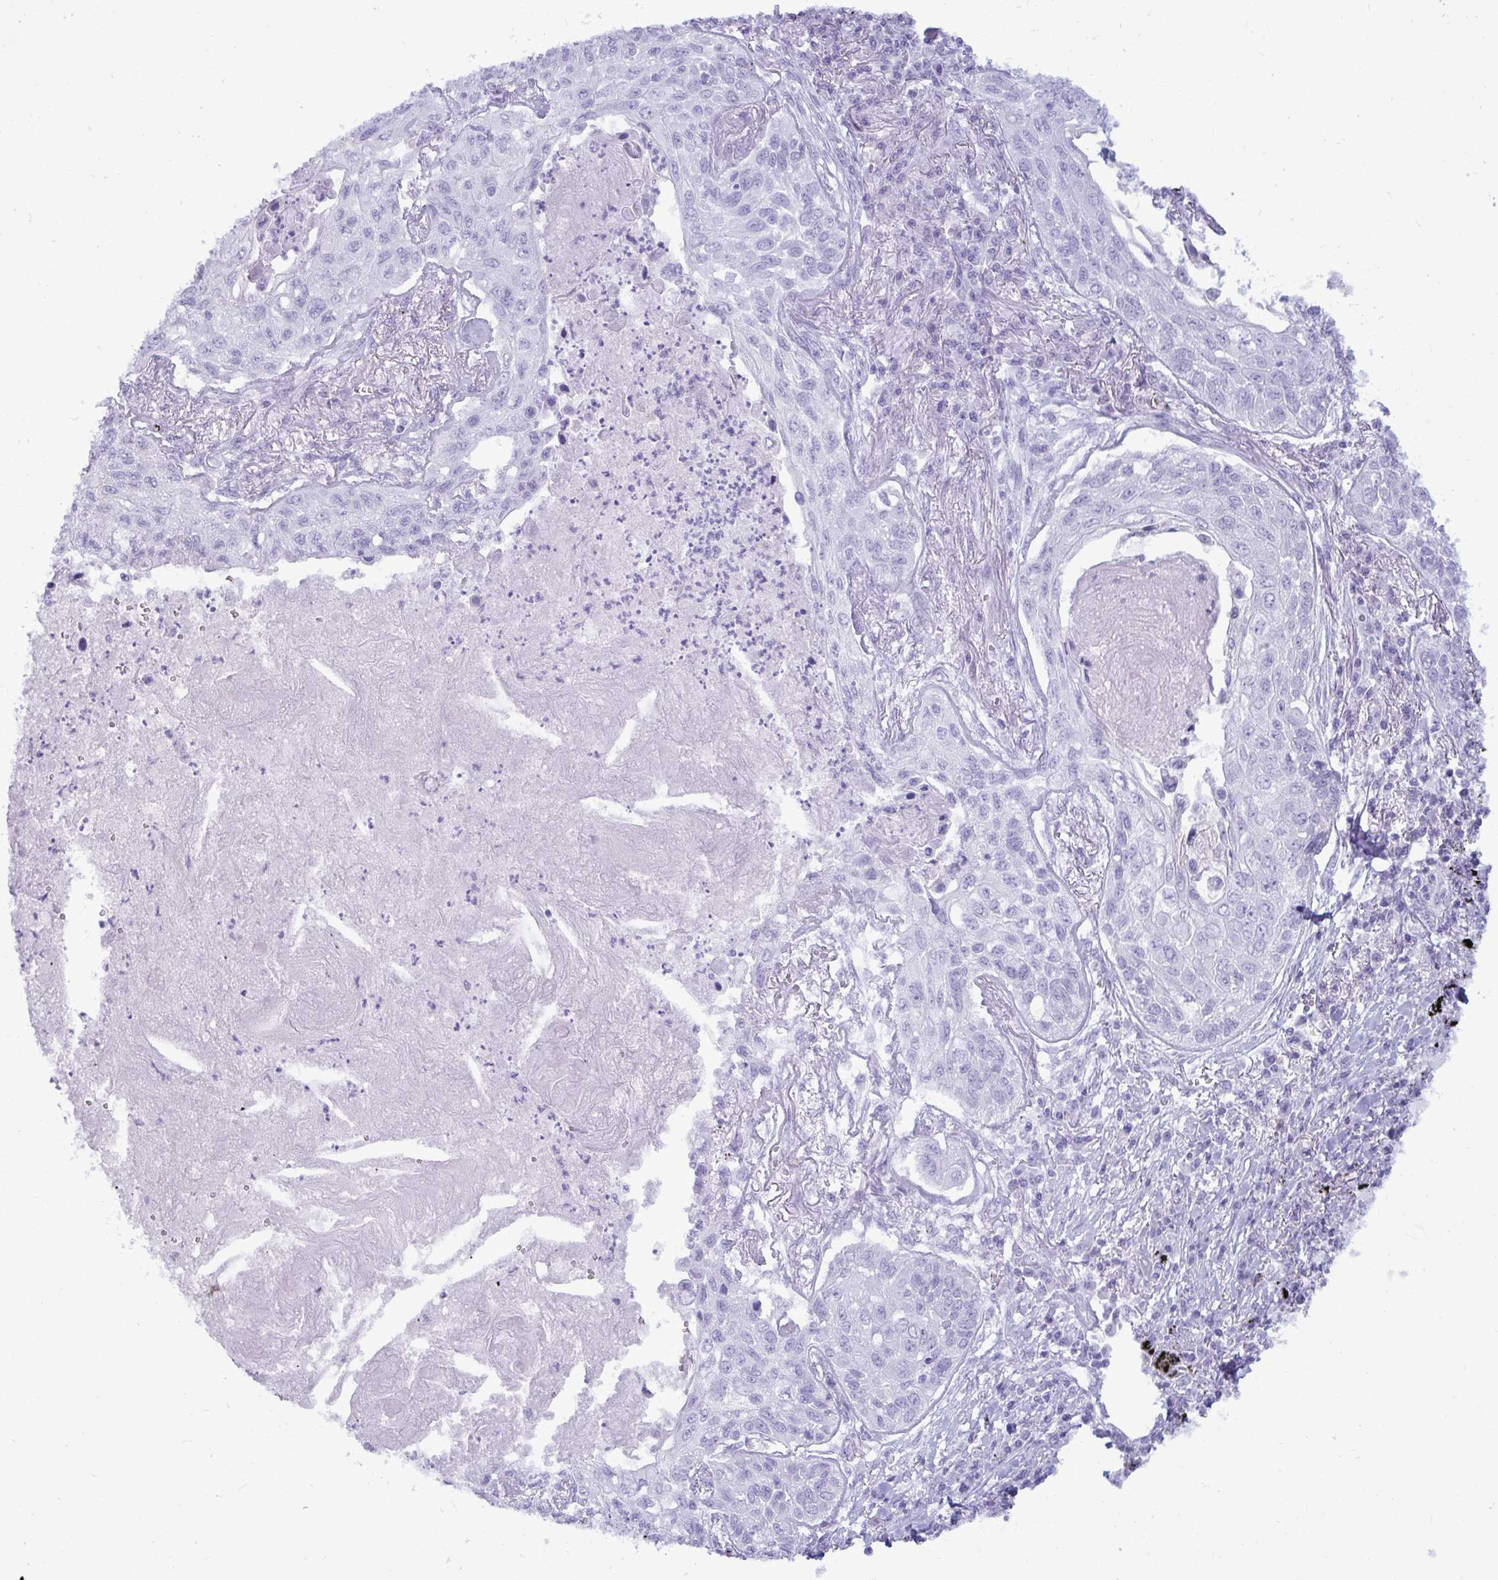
{"staining": {"intensity": "negative", "quantity": "none", "location": "none"}, "tissue": "lung cancer", "cell_type": "Tumor cells", "image_type": "cancer", "snomed": [{"axis": "morphology", "description": "Squamous cell carcinoma, NOS"}, {"axis": "topography", "description": "Lung"}], "caption": "Immunohistochemical staining of human squamous cell carcinoma (lung) exhibits no significant staining in tumor cells.", "gene": "ANKRD60", "patient": {"sex": "male", "age": 75}}